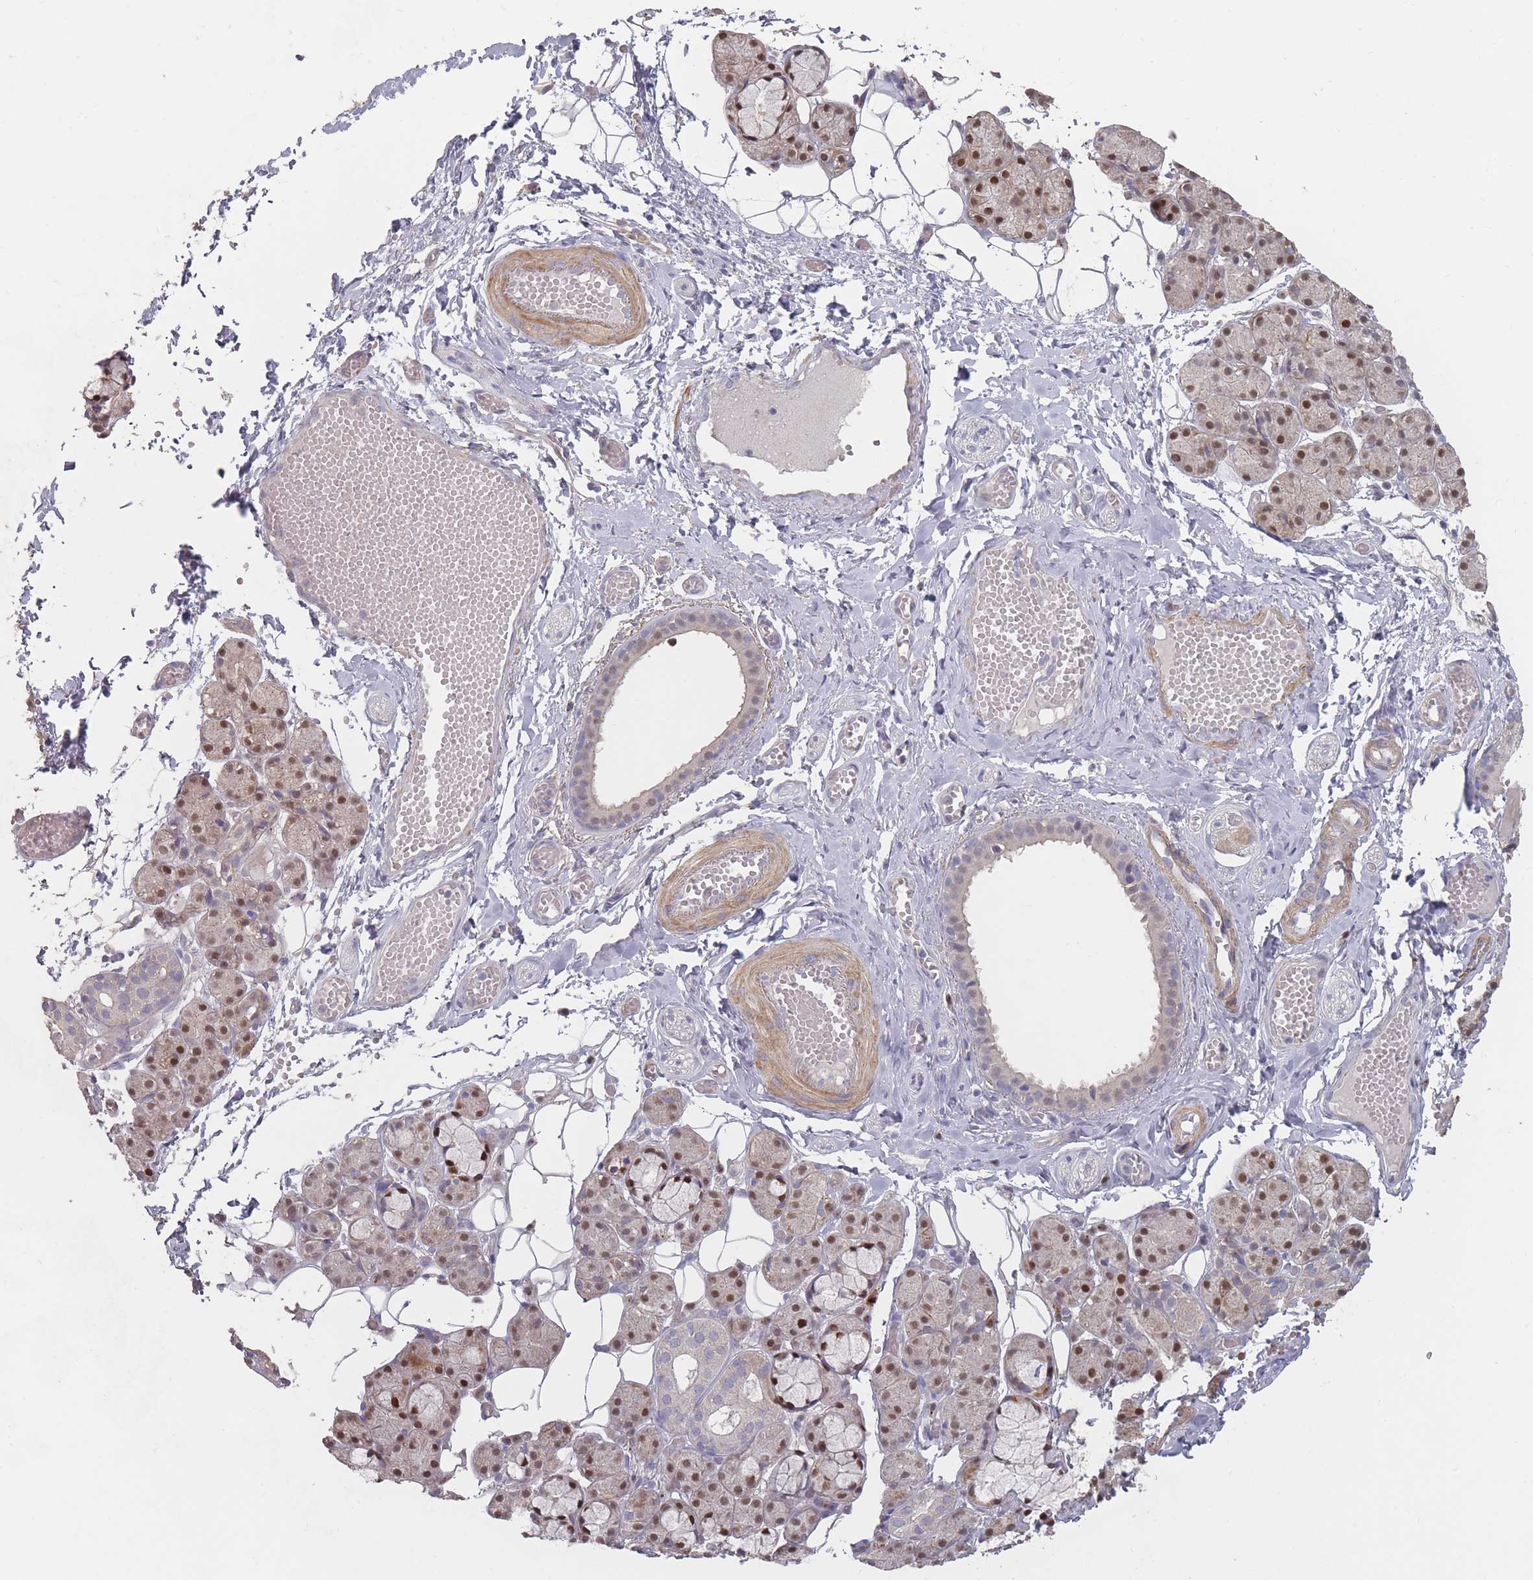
{"staining": {"intensity": "moderate", "quantity": ">75%", "location": "nuclear"}, "tissue": "salivary gland", "cell_type": "Glandular cells", "image_type": "normal", "snomed": [{"axis": "morphology", "description": "Normal tissue, NOS"}, {"axis": "topography", "description": "Salivary gland"}], "caption": "The histopathology image demonstrates staining of normal salivary gland, revealing moderate nuclear protein staining (brown color) within glandular cells.", "gene": "ERCC6L", "patient": {"sex": "male", "age": 63}}